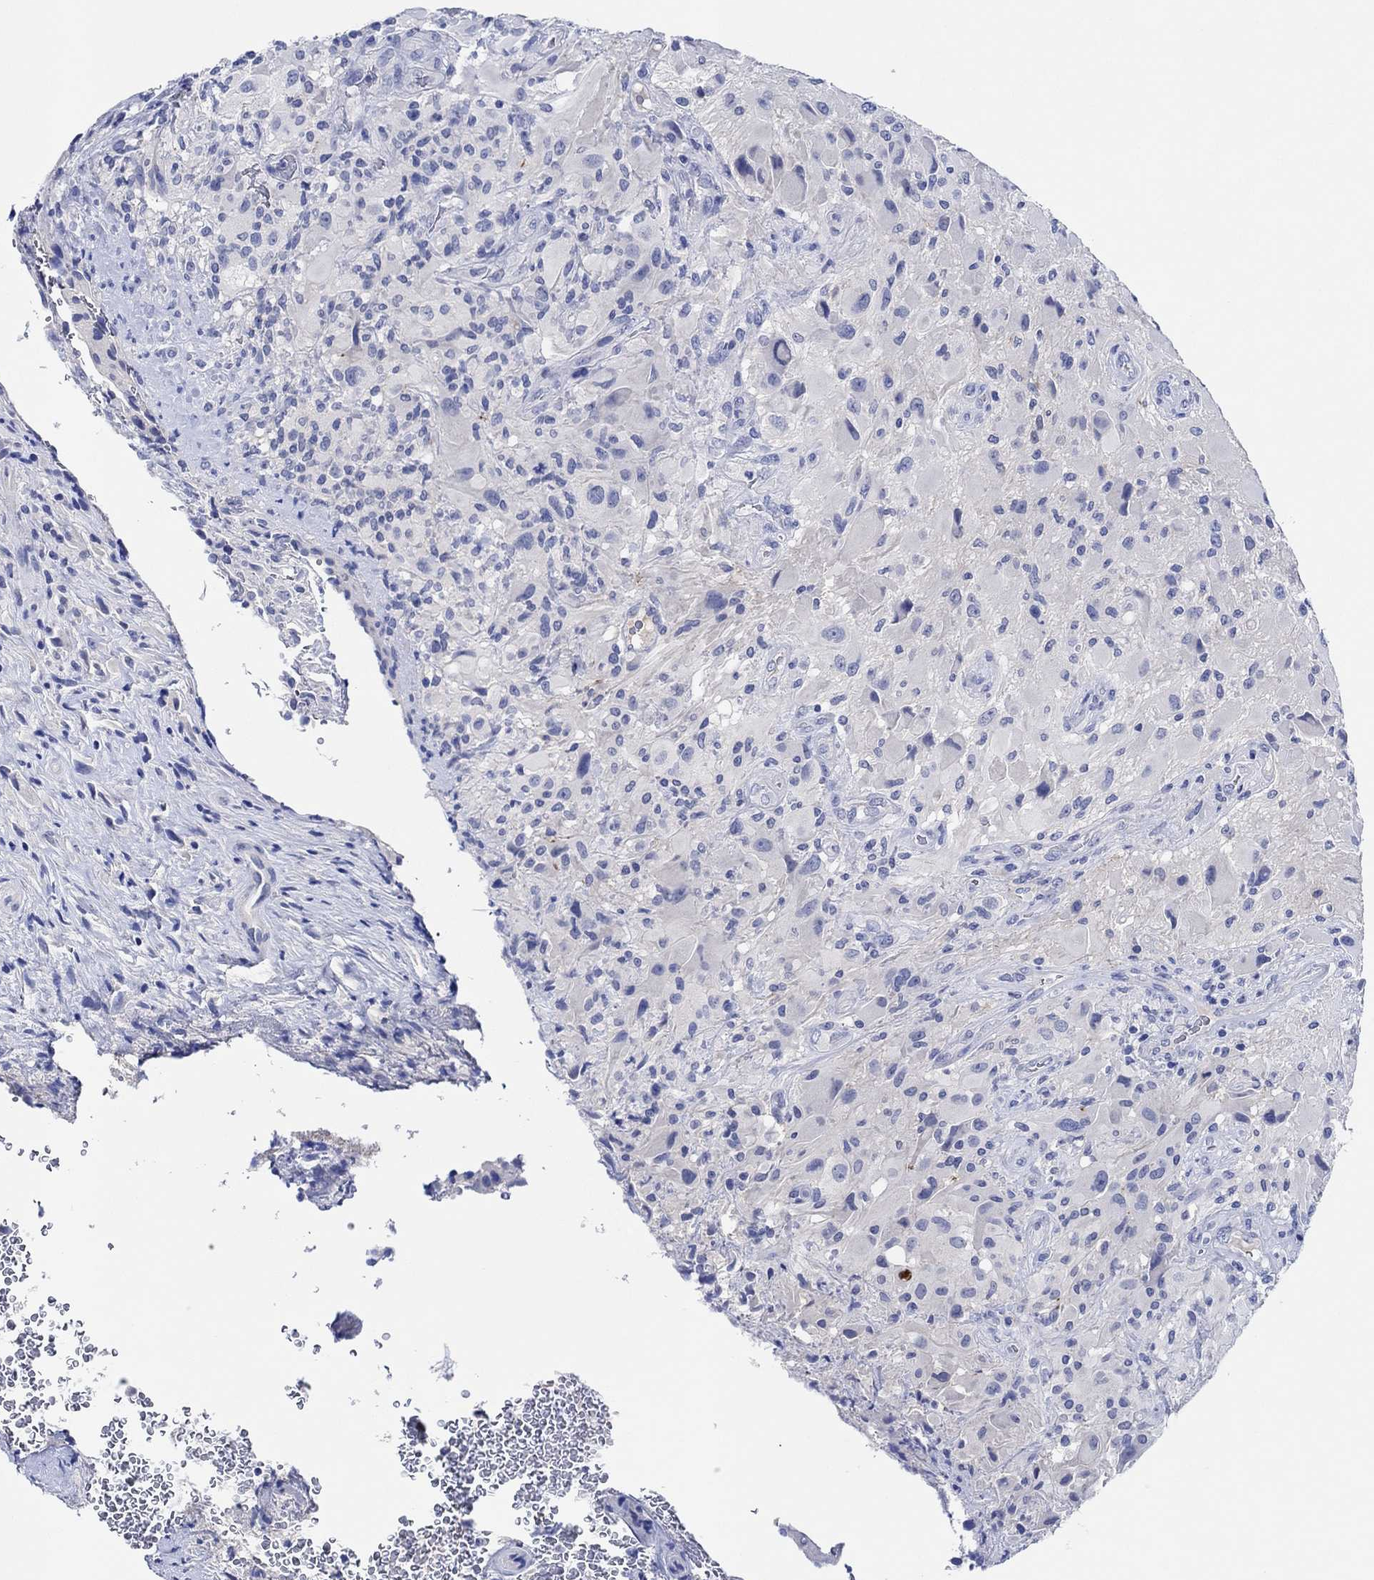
{"staining": {"intensity": "negative", "quantity": "none", "location": "none"}, "tissue": "glioma", "cell_type": "Tumor cells", "image_type": "cancer", "snomed": [{"axis": "morphology", "description": "Glioma, malignant, High grade"}, {"axis": "topography", "description": "Cerebral cortex"}], "caption": "Immunohistochemical staining of malignant glioma (high-grade) demonstrates no significant staining in tumor cells.", "gene": "CPNE6", "patient": {"sex": "male", "age": 35}}